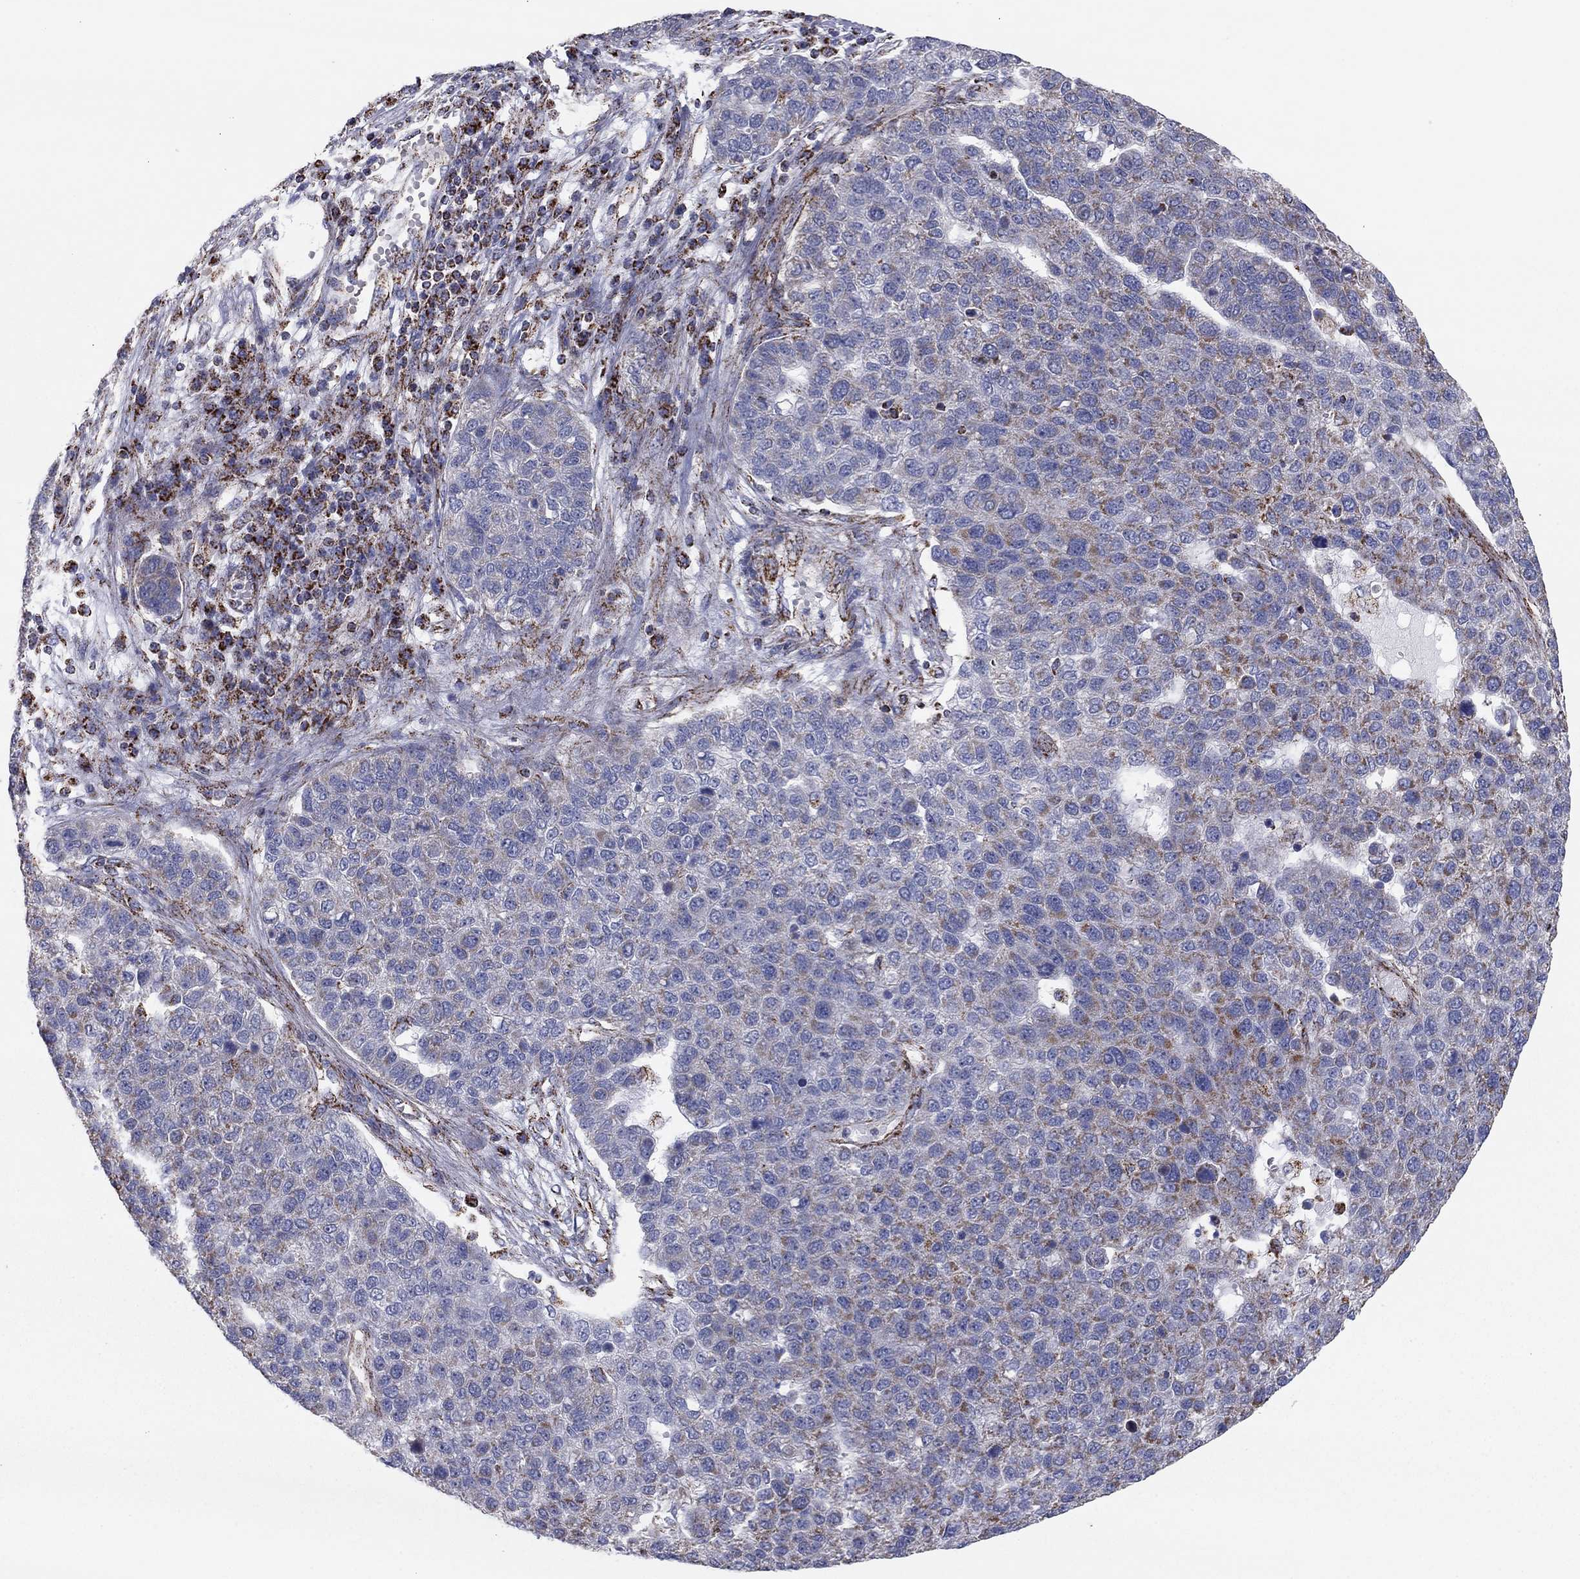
{"staining": {"intensity": "moderate", "quantity": "<25%", "location": "cytoplasmic/membranous"}, "tissue": "pancreatic cancer", "cell_type": "Tumor cells", "image_type": "cancer", "snomed": [{"axis": "morphology", "description": "Adenocarcinoma, NOS"}, {"axis": "topography", "description": "Pancreas"}], "caption": "Immunohistochemical staining of pancreatic adenocarcinoma reveals low levels of moderate cytoplasmic/membranous staining in about <25% of tumor cells.", "gene": "NDUFV1", "patient": {"sex": "female", "age": 61}}